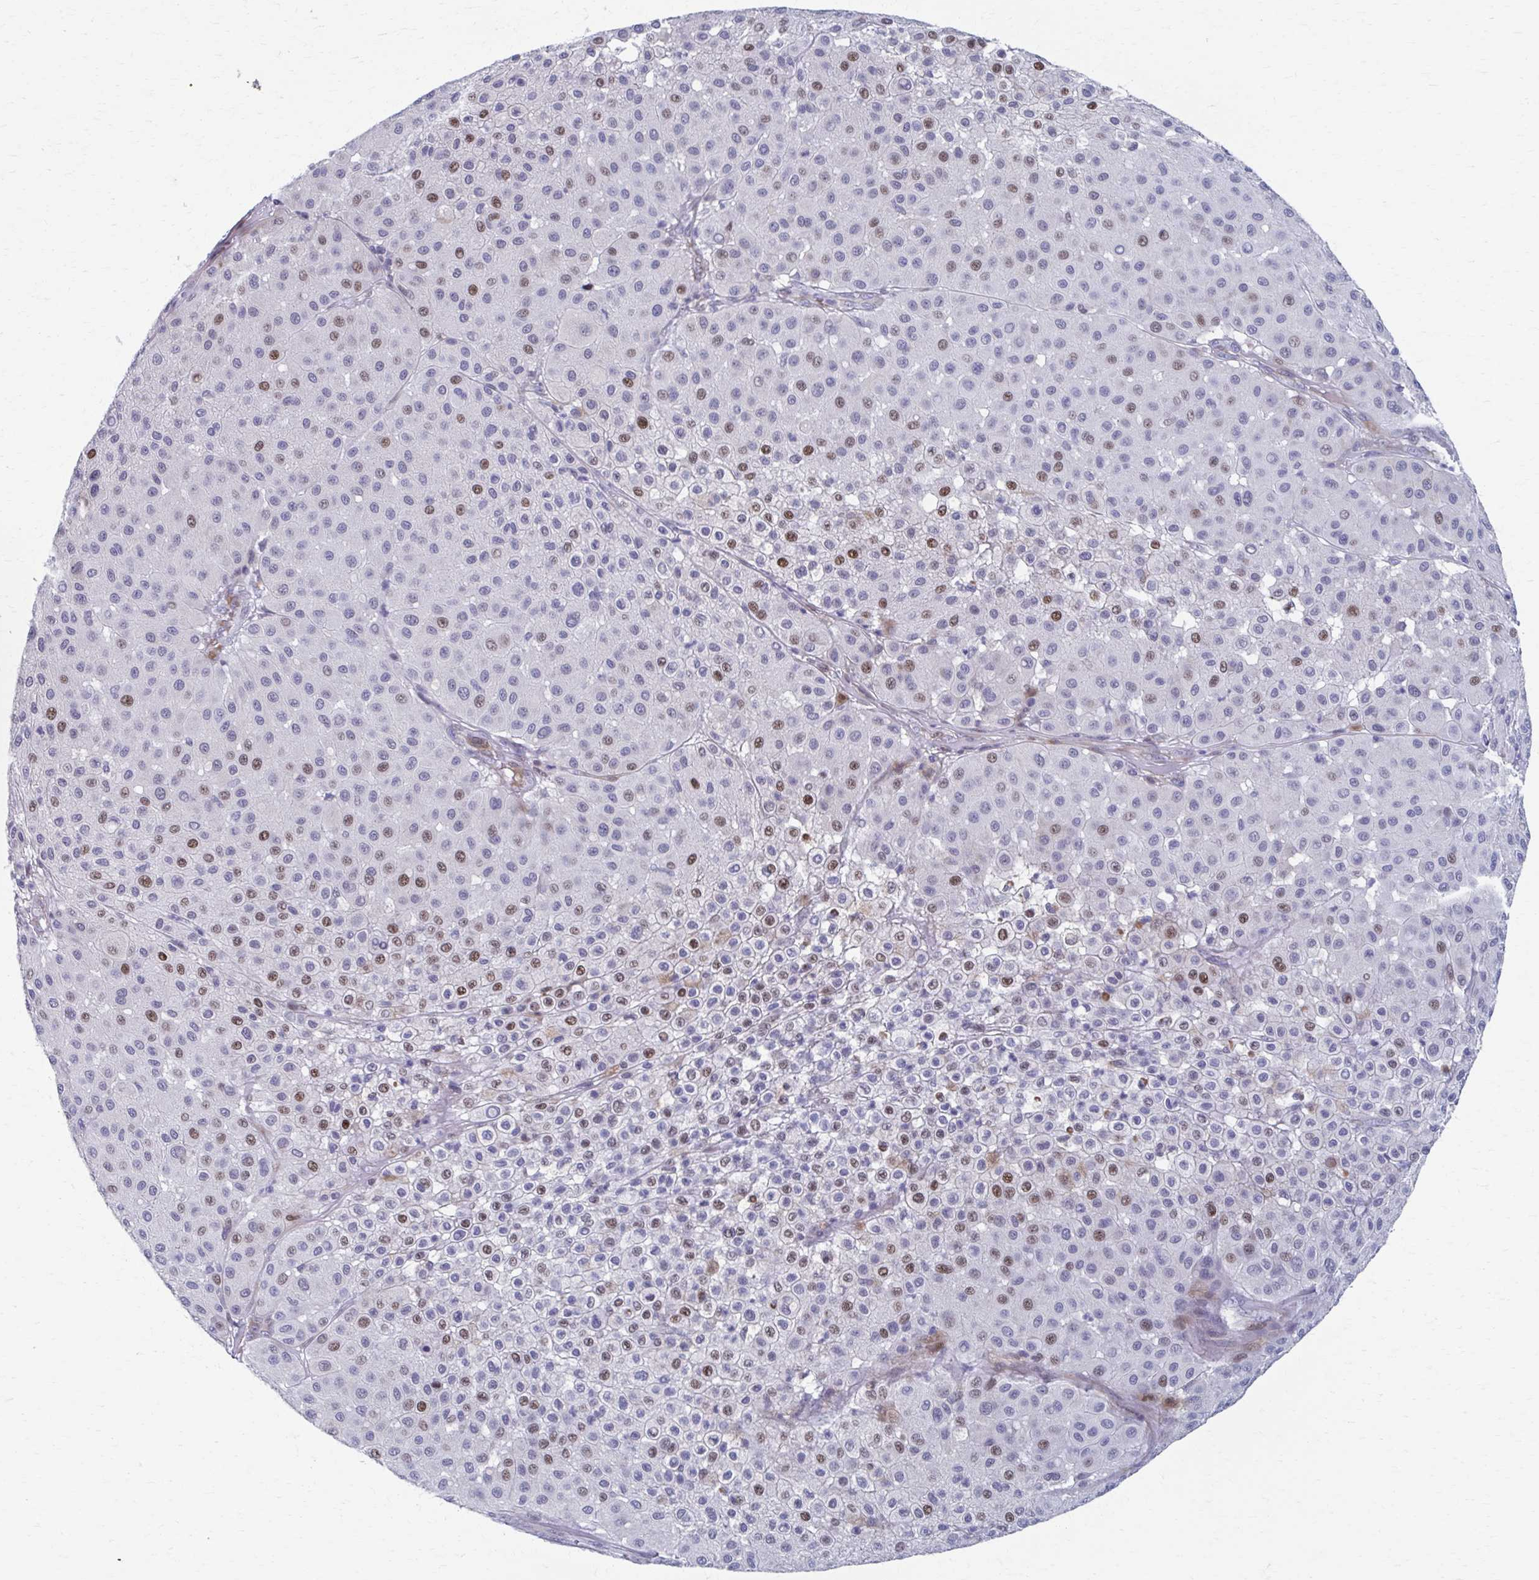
{"staining": {"intensity": "moderate", "quantity": "25%-75%", "location": "nuclear"}, "tissue": "melanoma", "cell_type": "Tumor cells", "image_type": "cancer", "snomed": [{"axis": "morphology", "description": "Malignant melanoma, Metastatic site"}, {"axis": "topography", "description": "Smooth muscle"}], "caption": "Immunohistochemistry (IHC) staining of malignant melanoma (metastatic site), which shows medium levels of moderate nuclear positivity in about 25%-75% of tumor cells indicating moderate nuclear protein staining. The staining was performed using DAB (3,3'-diaminobenzidine) (brown) for protein detection and nuclei were counterstained in hematoxylin (blue).", "gene": "ABHD16B", "patient": {"sex": "male", "age": 41}}